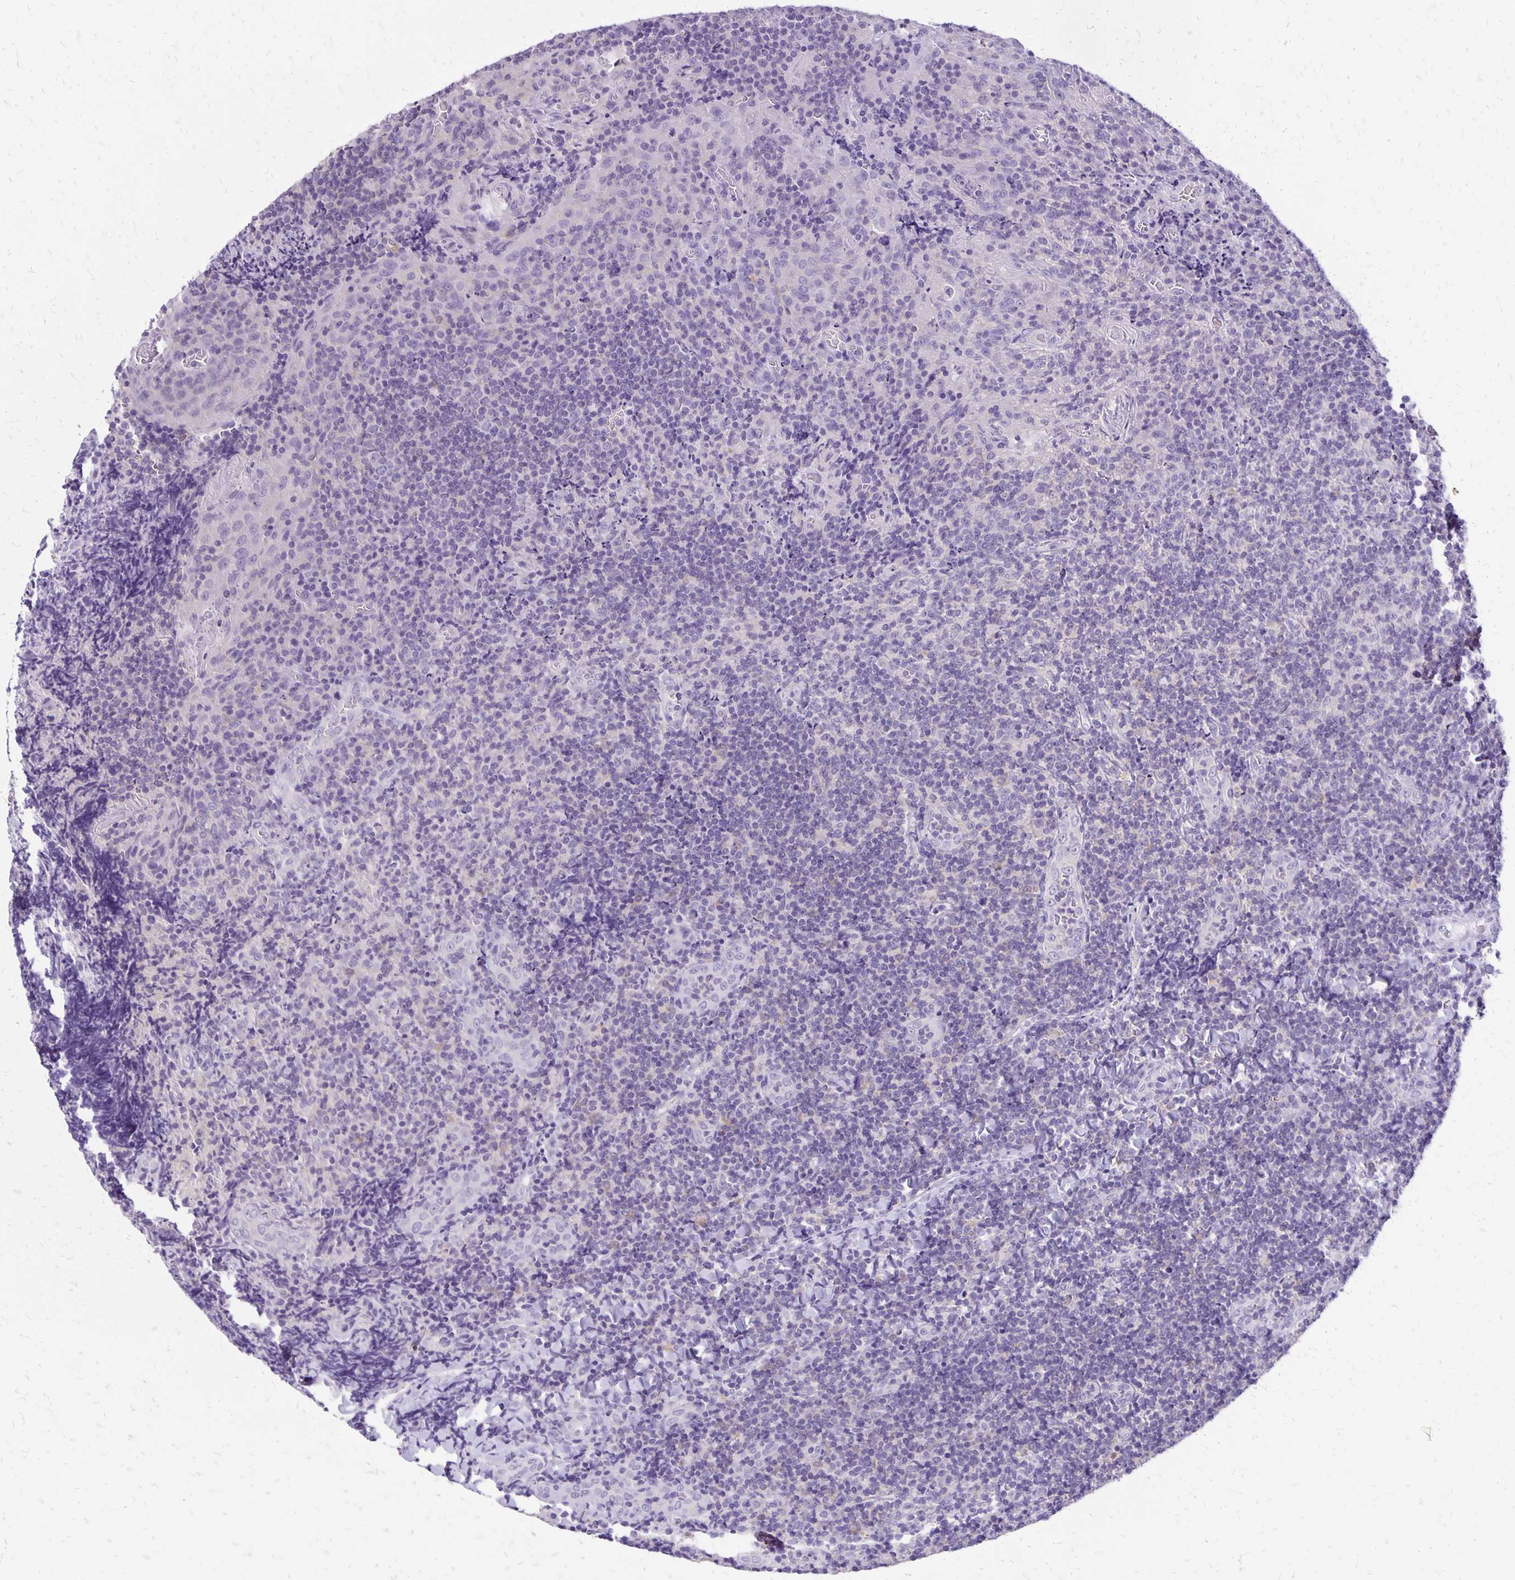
{"staining": {"intensity": "negative", "quantity": "none", "location": "none"}, "tissue": "tonsil", "cell_type": "Germinal center cells", "image_type": "normal", "snomed": [{"axis": "morphology", "description": "Normal tissue, NOS"}, {"axis": "topography", "description": "Tonsil"}], "caption": "A micrograph of human tonsil is negative for staining in germinal center cells. (DAB (3,3'-diaminobenzidine) immunohistochemistry with hematoxylin counter stain).", "gene": "ANKRD45", "patient": {"sex": "male", "age": 17}}